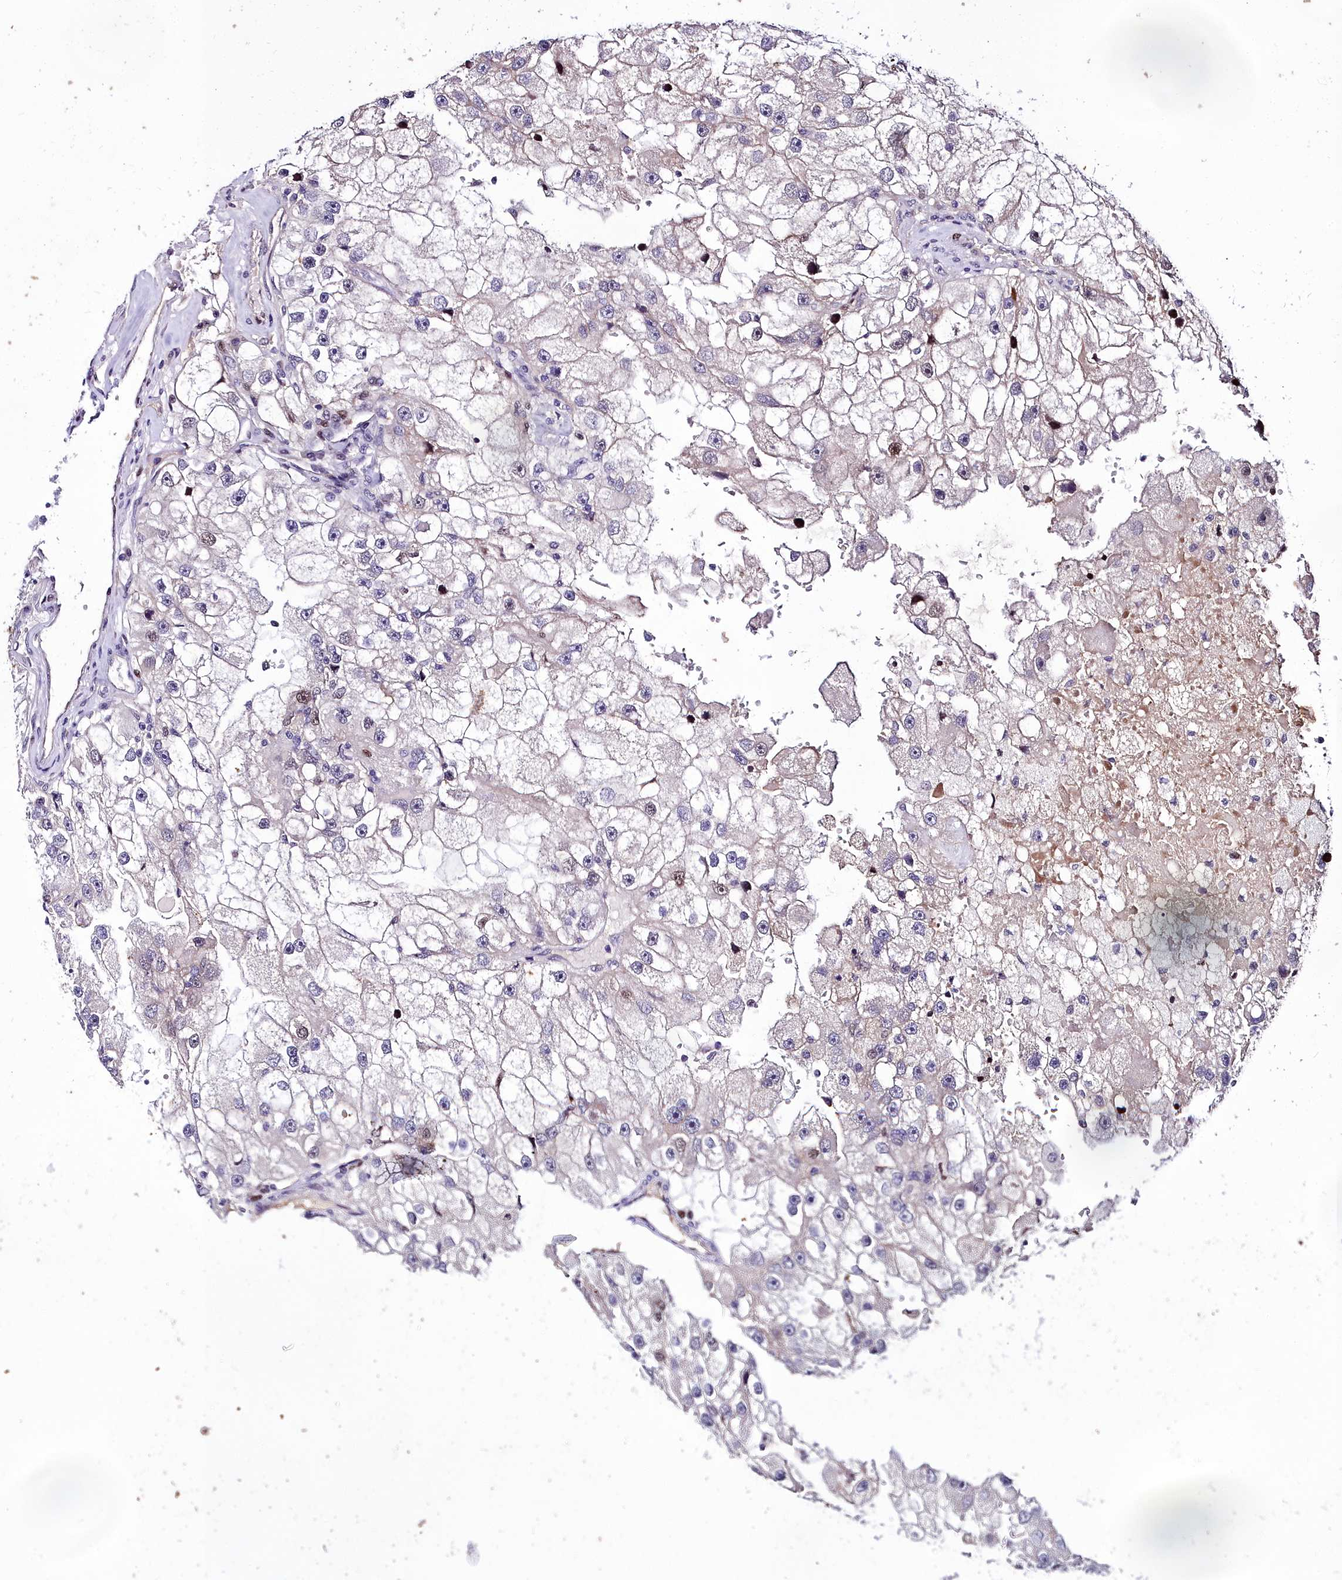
{"staining": {"intensity": "moderate", "quantity": "<25%", "location": "nuclear"}, "tissue": "renal cancer", "cell_type": "Tumor cells", "image_type": "cancer", "snomed": [{"axis": "morphology", "description": "Adenocarcinoma, NOS"}, {"axis": "topography", "description": "Kidney"}], "caption": "This is an image of IHC staining of renal cancer, which shows moderate expression in the nuclear of tumor cells.", "gene": "TRIML2", "patient": {"sex": "male", "age": 63}}